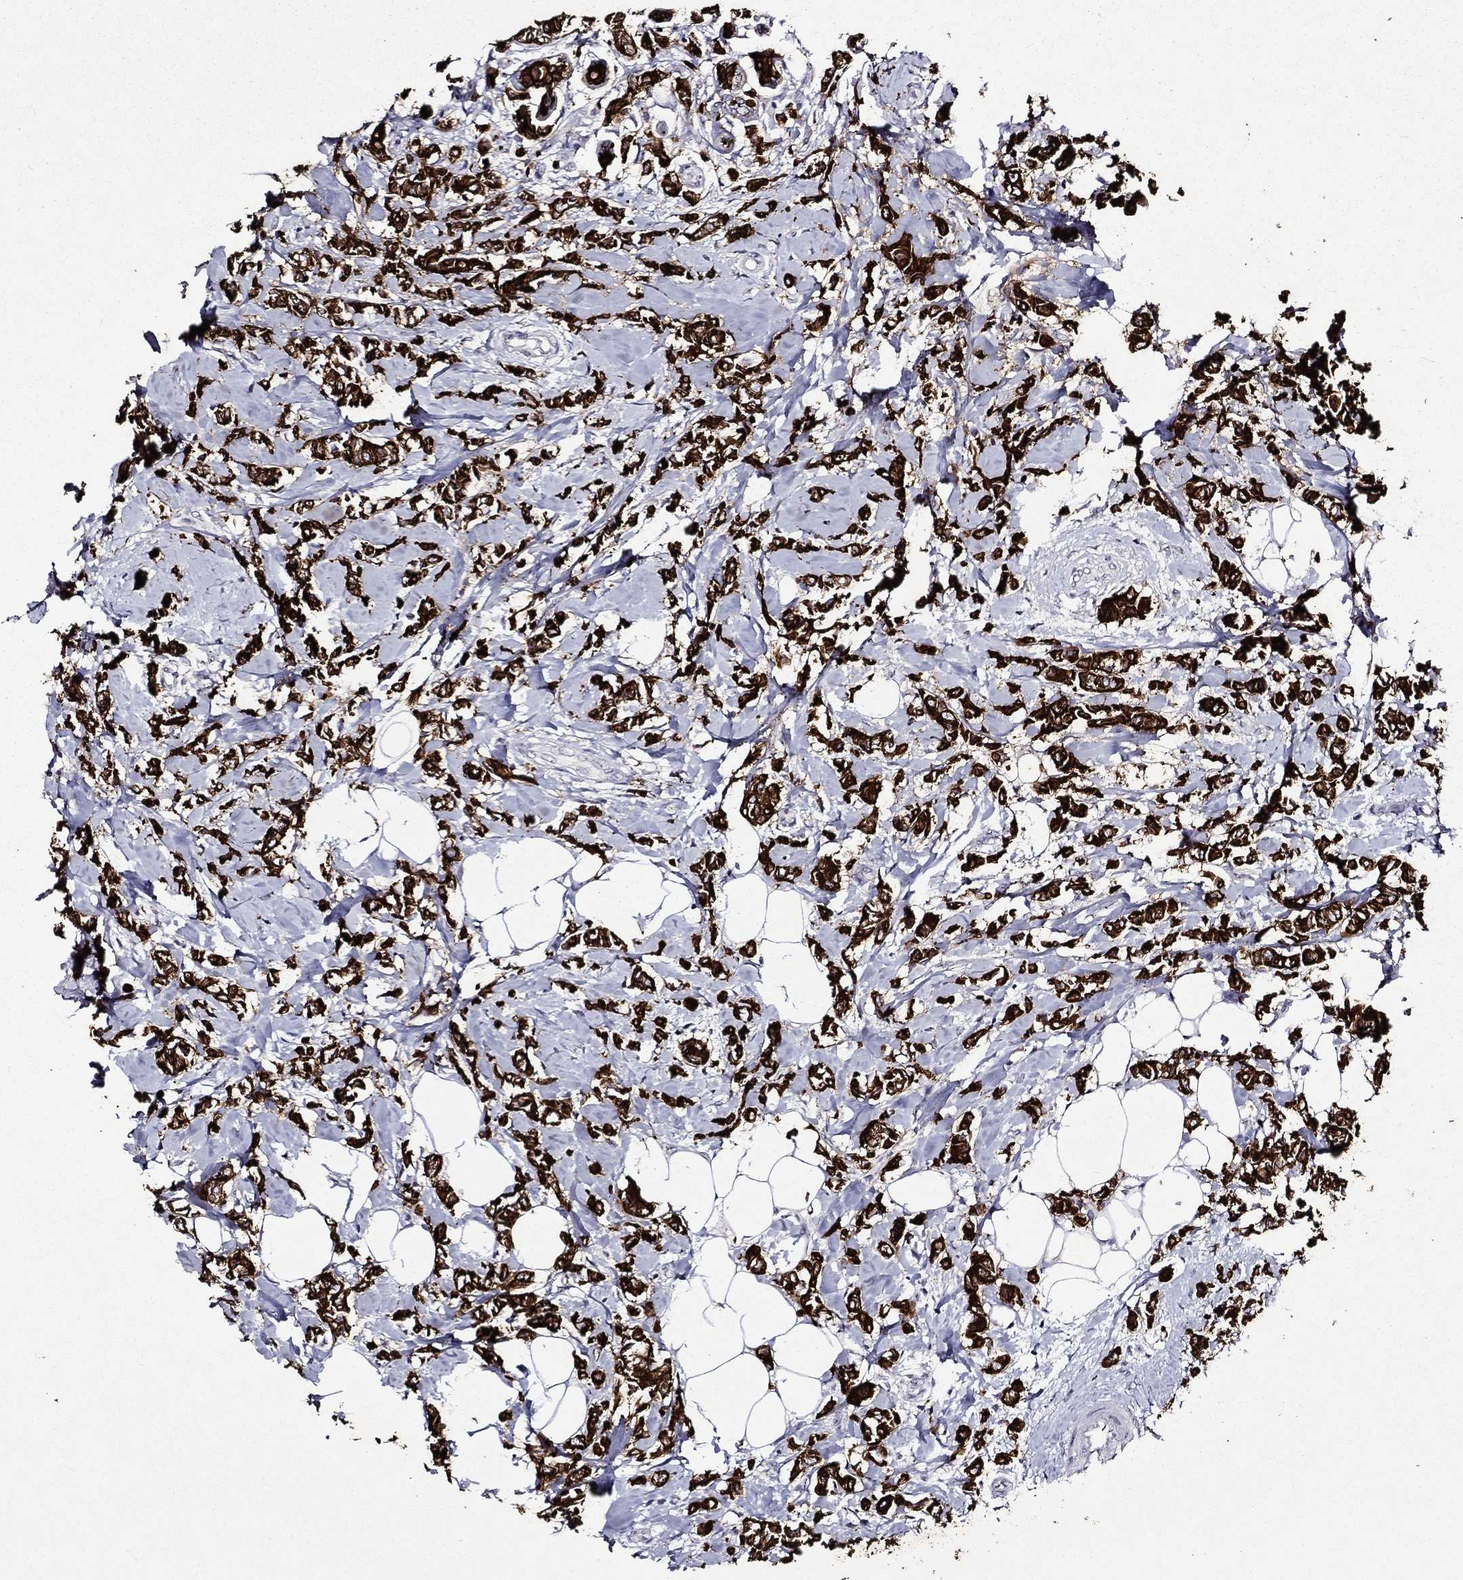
{"staining": {"intensity": "strong", "quantity": ">75%", "location": "cytoplasmic/membranous"}, "tissue": "breast cancer", "cell_type": "Tumor cells", "image_type": "cancer", "snomed": [{"axis": "morphology", "description": "Normal tissue, NOS"}, {"axis": "morphology", "description": "Duct carcinoma"}, {"axis": "topography", "description": "Breast"}], "caption": "Immunohistochemical staining of human breast cancer demonstrates high levels of strong cytoplasmic/membranous positivity in about >75% of tumor cells. (IHC, brightfield microscopy, high magnification).", "gene": "KRT7", "patient": {"sex": "female", "age": 44}}